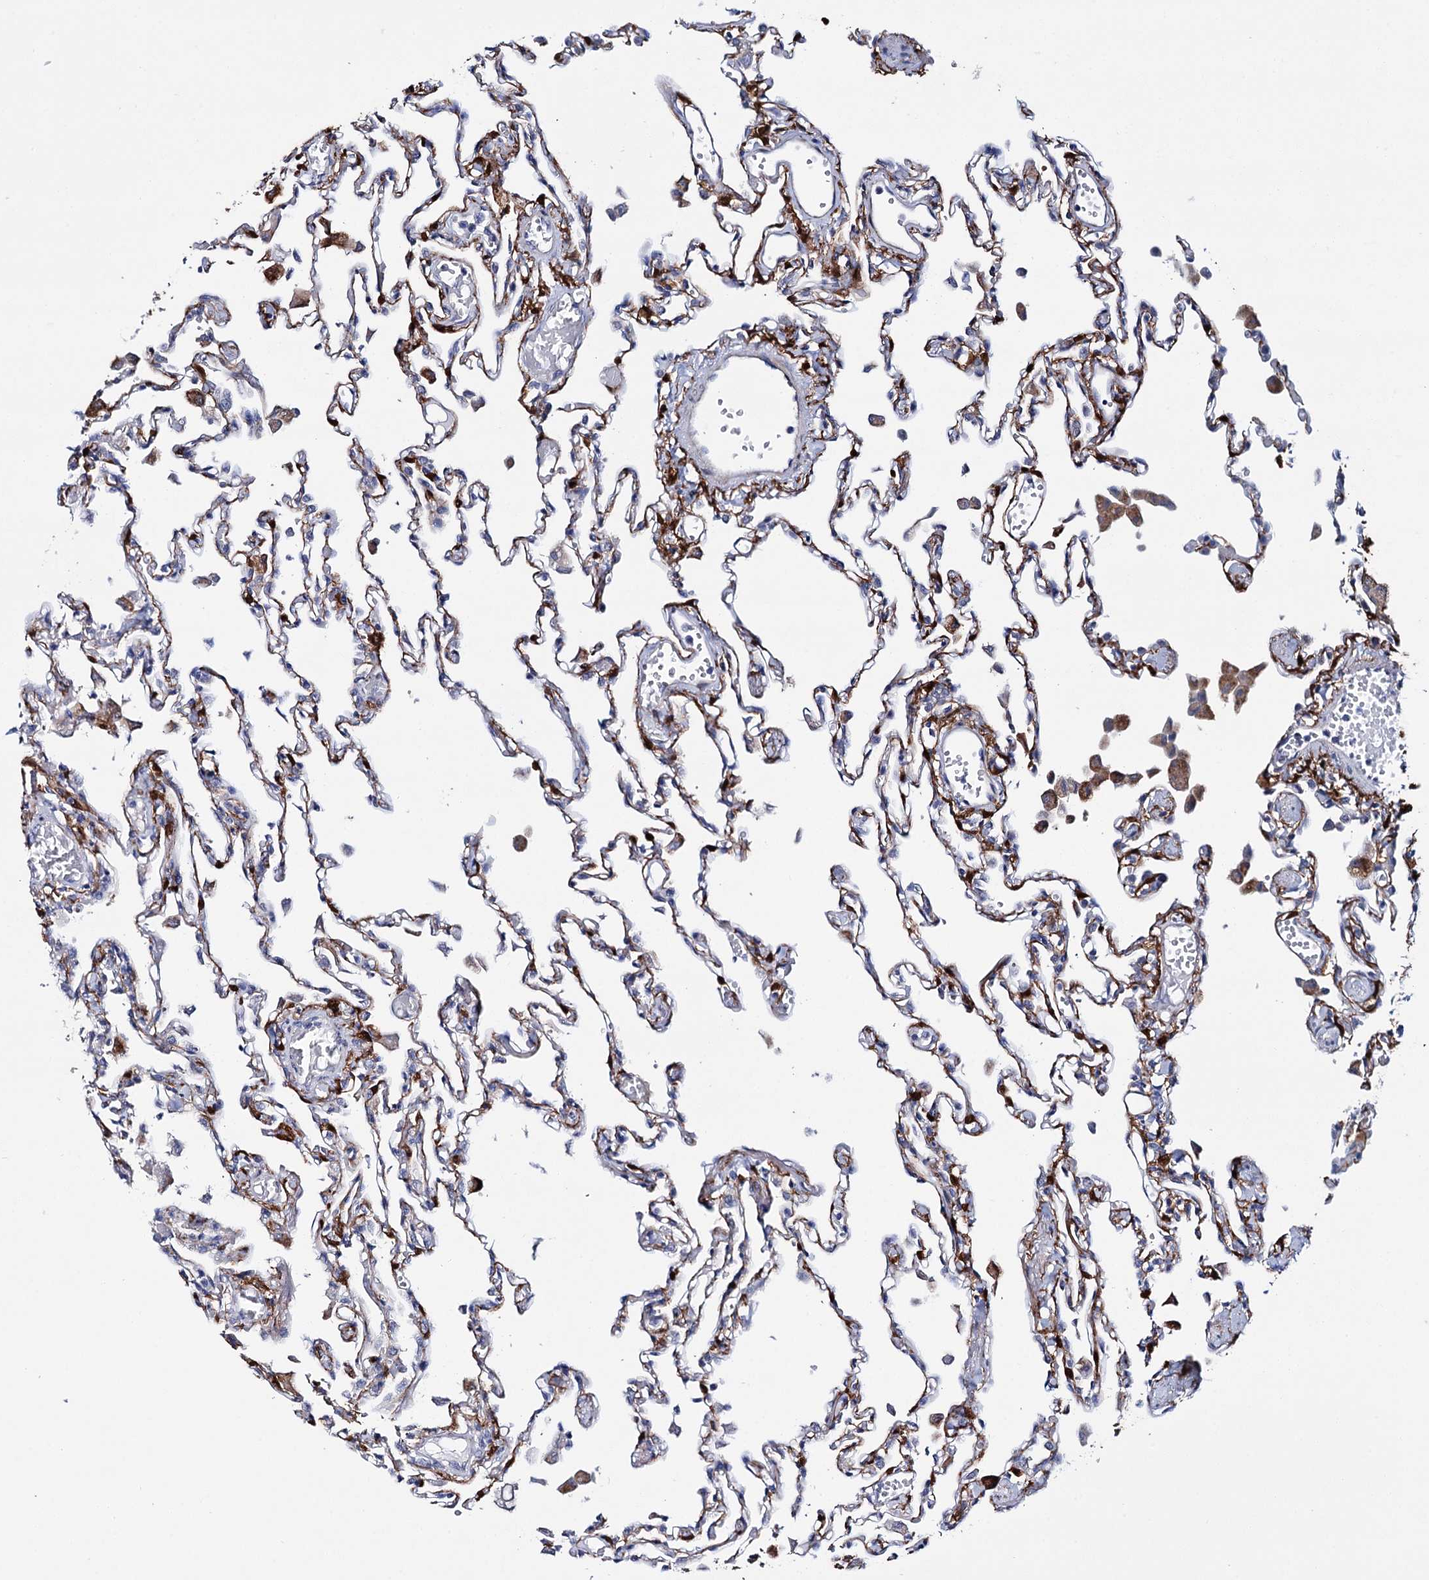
{"staining": {"intensity": "moderate", "quantity": "<25%", "location": "cytoplasmic/membranous"}, "tissue": "lung", "cell_type": "Alveolar cells", "image_type": "normal", "snomed": [{"axis": "morphology", "description": "Normal tissue, NOS"}, {"axis": "topography", "description": "Bronchus"}, {"axis": "topography", "description": "Lung"}], "caption": "This is an image of IHC staining of benign lung, which shows moderate expression in the cytoplasmic/membranous of alveolar cells.", "gene": "LYZL4", "patient": {"sex": "female", "age": 49}}